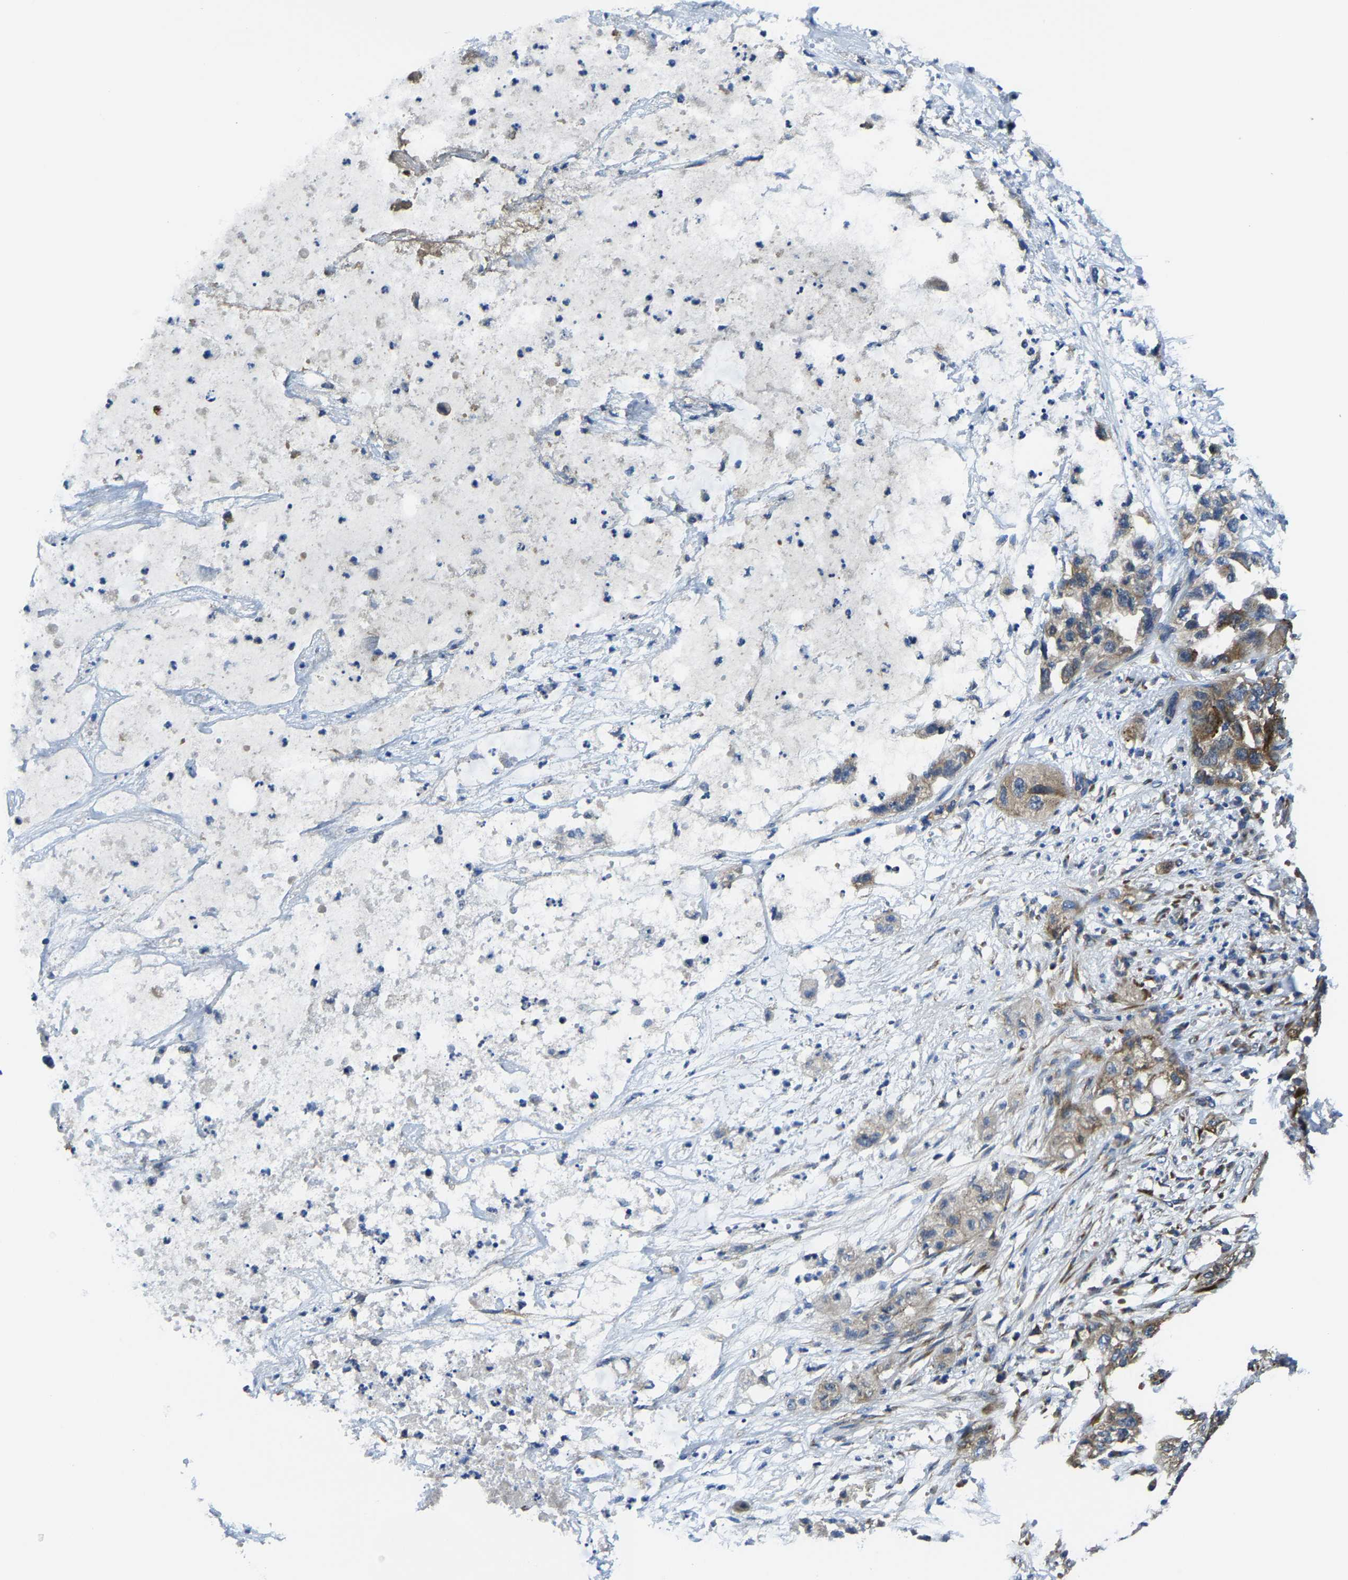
{"staining": {"intensity": "moderate", "quantity": ">75%", "location": "cytoplasmic/membranous"}, "tissue": "pancreatic cancer", "cell_type": "Tumor cells", "image_type": "cancer", "snomed": [{"axis": "morphology", "description": "Adenocarcinoma, NOS"}, {"axis": "topography", "description": "Pancreas"}], "caption": "The immunohistochemical stain labels moderate cytoplasmic/membranous positivity in tumor cells of adenocarcinoma (pancreatic) tissue. The protein is shown in brown color, while the nuclei are stained blue.", "gene": "G3BP2", "patient": {"sex": "female", "age": 78}}